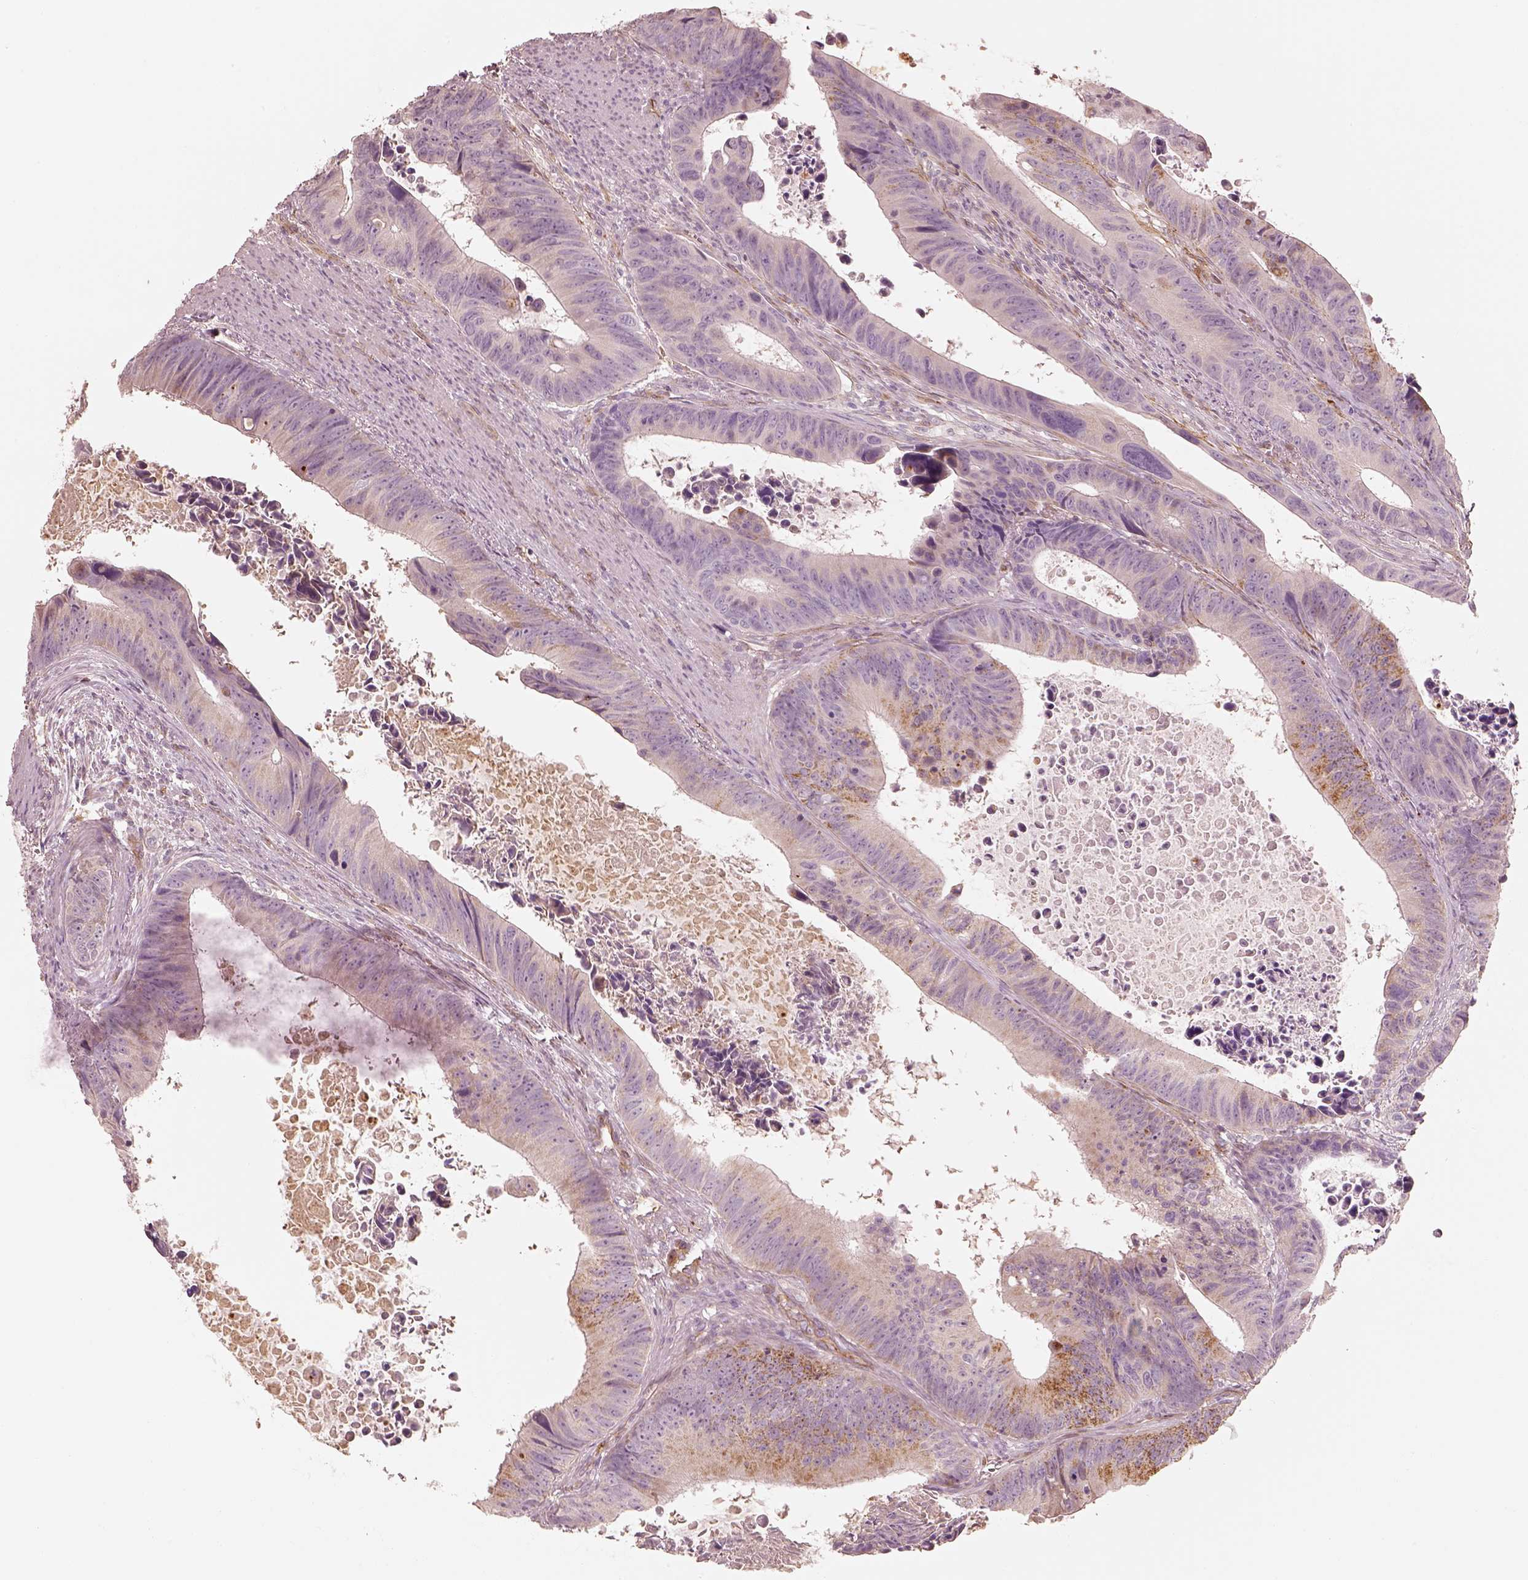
{"staining": {"intensity": "negative", "quantity": "none", "location": "none"}, "tissue": "colorectal cancer", "cell_type": "Tumor cells", "image_type": "cancer", "snomed": [{"axis": "morphology", "description": "Adenocarcinoma, NOS"}, {"axis": "topography", "description": "Colon"}], "caption": "The IHC photomicrograph has no significant staining in tumor cells of colorectal adenocarcinoma tissue.", "gene": "CRYM", "patient": {"sex": "female", "age": 87}}